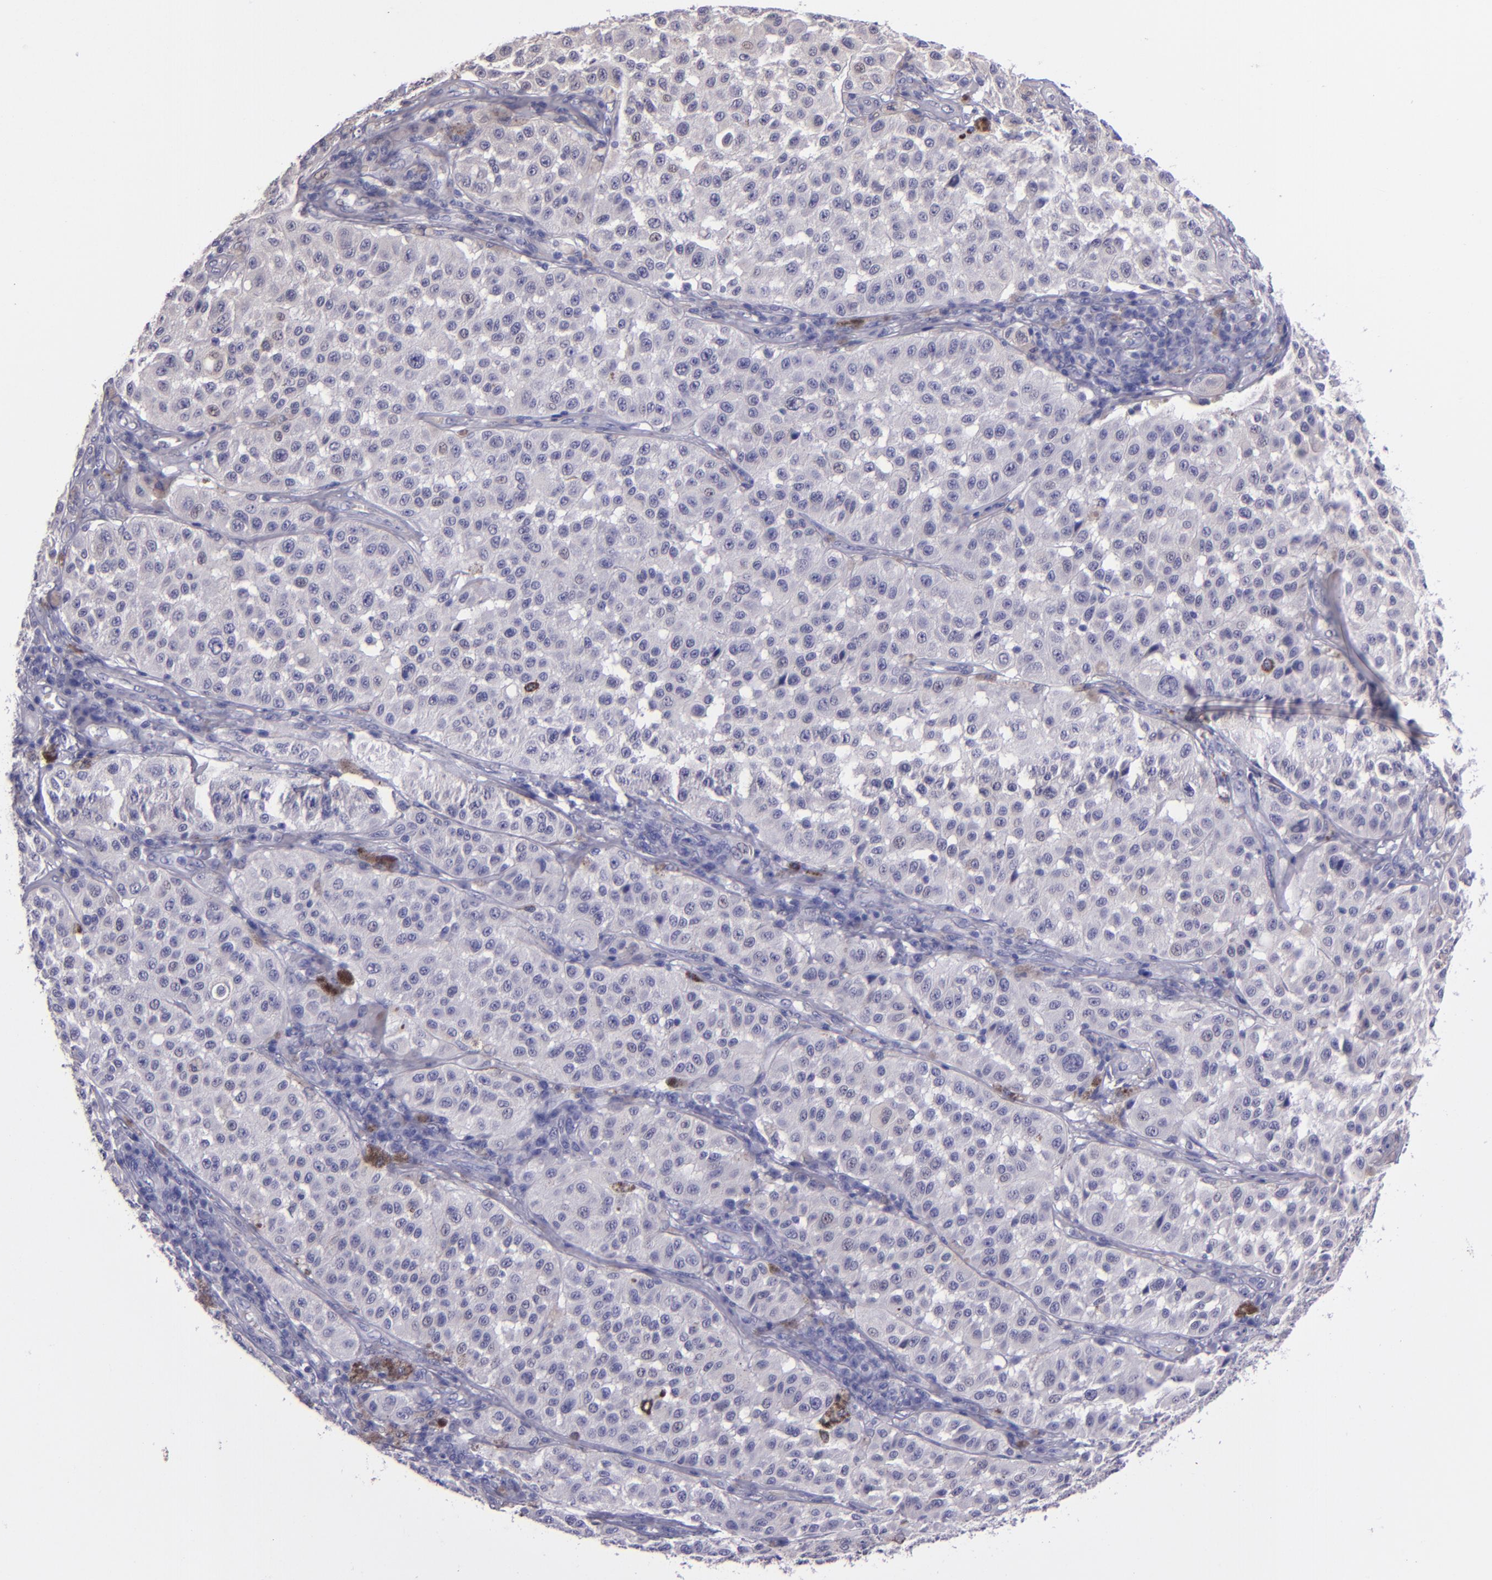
{"staining": {"intensity": "negative", "quantity": "none", "location": "none"}, "tissue": "melanoma", "cell_type": "Tumor cells", "image_type": "cancer", "snomed": [{"axis": "morphology", "description": "Malignant melanoma, NOS"}, {"axis": "topography", "description": "Skin"}], "caption": "The histopathology image shows no staining of tumor cells in malignant melanoma. The staining is performed using DAB brown chromogen with nuclei counter-stained in using hematoxylin.", "gene": "TNNT3", "patient": {"sex": "female", "age": 64}}